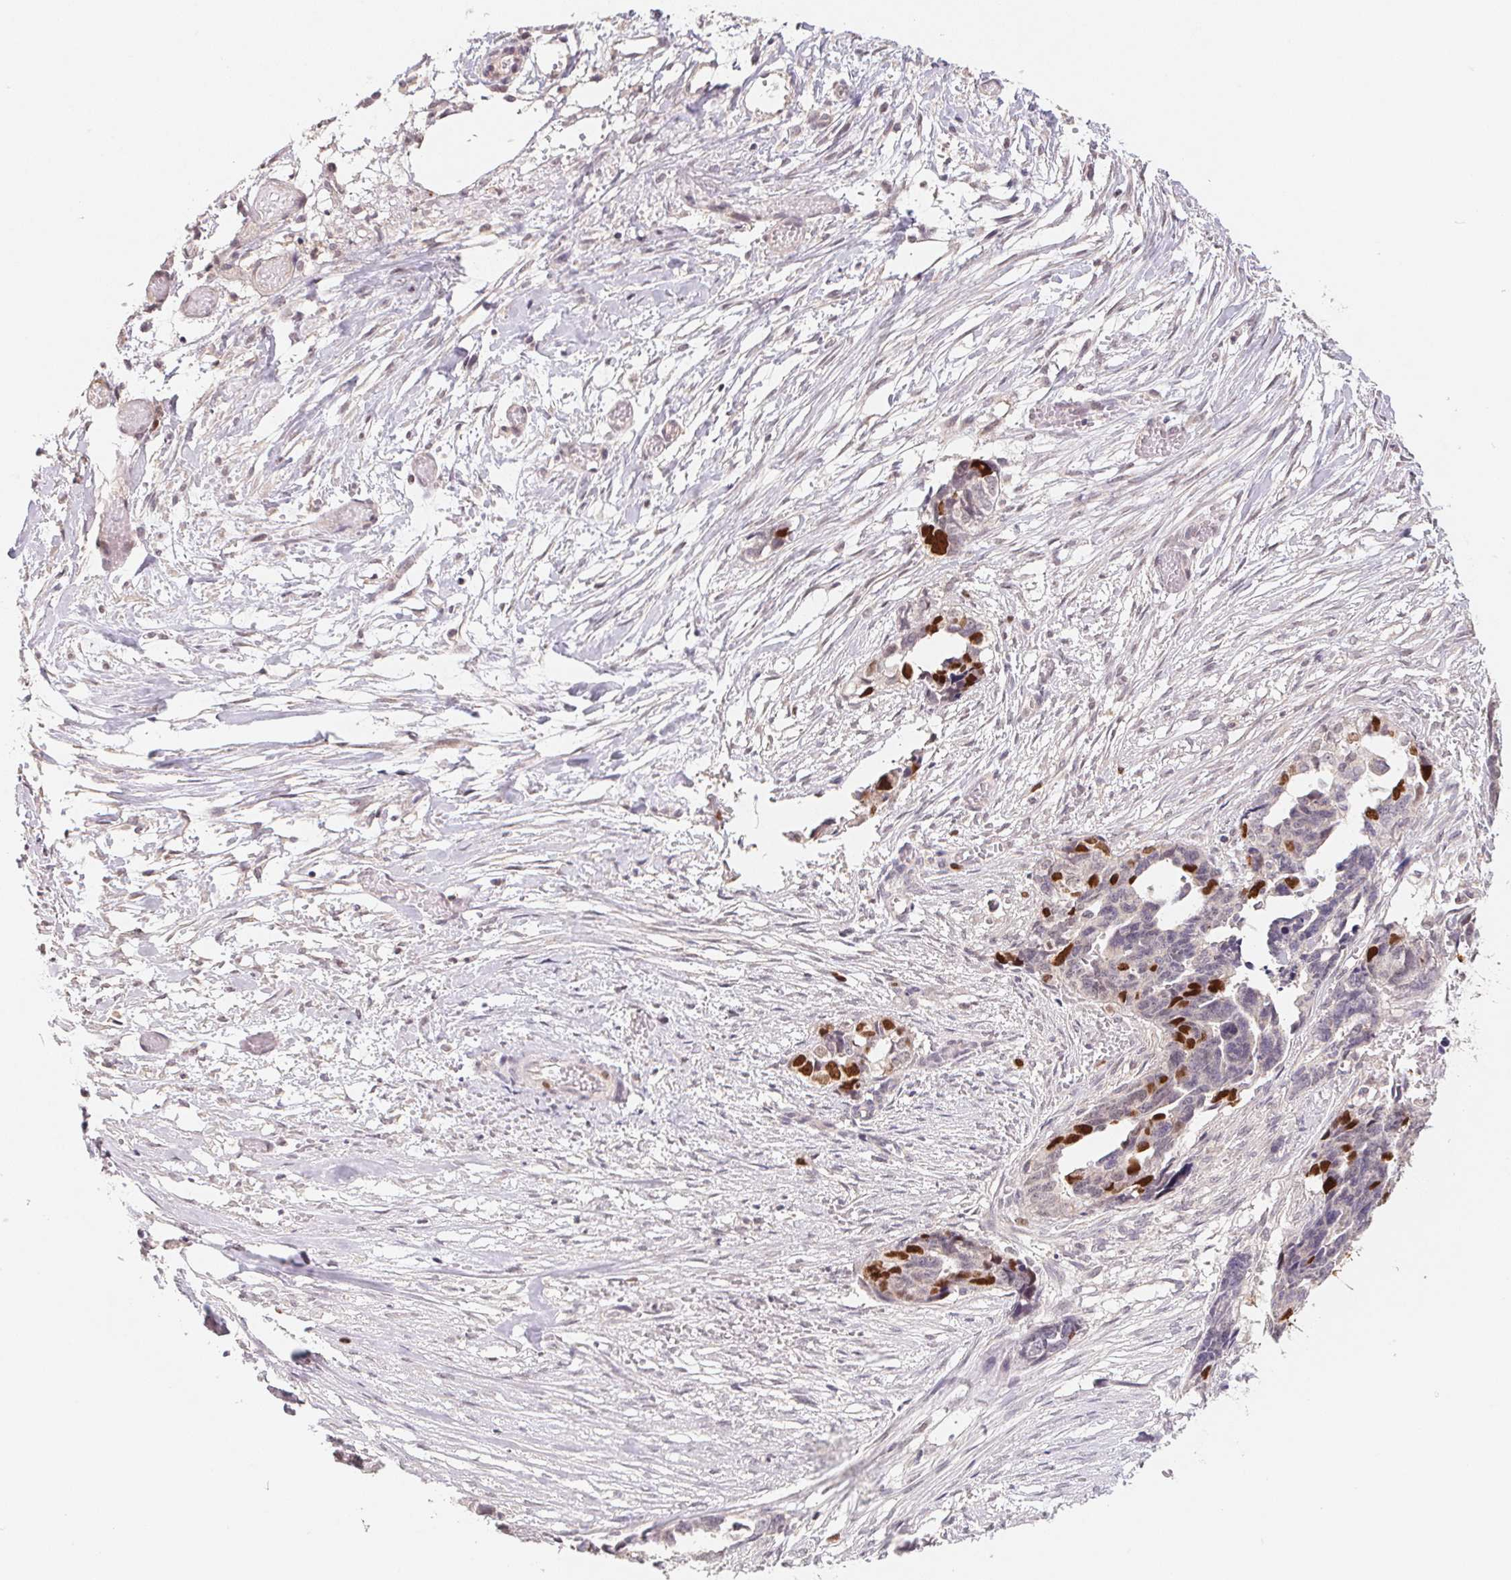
{"staining": {"intensity": "strong", "quantity": "<25%", "location": "nuclear"}, "tissue": "ovarian cancer", "cell_type": "Tumor cells", "image_type": "cancer", "snomed": [{"axis": "morphology", "description": "Cystadenocarcinoma, serous, NOS"}, {"axis": "topography", "description": "Ovary"}], "caption": "The micrograph reveals immunohistochemical staining of serous cystadenocarcinoma (ovarian). There is strong nuclear staining is identified in approximately <25% of tumor cells.", "gene": "KIFC1", "patient": {"sex": "female", "age": 69}}